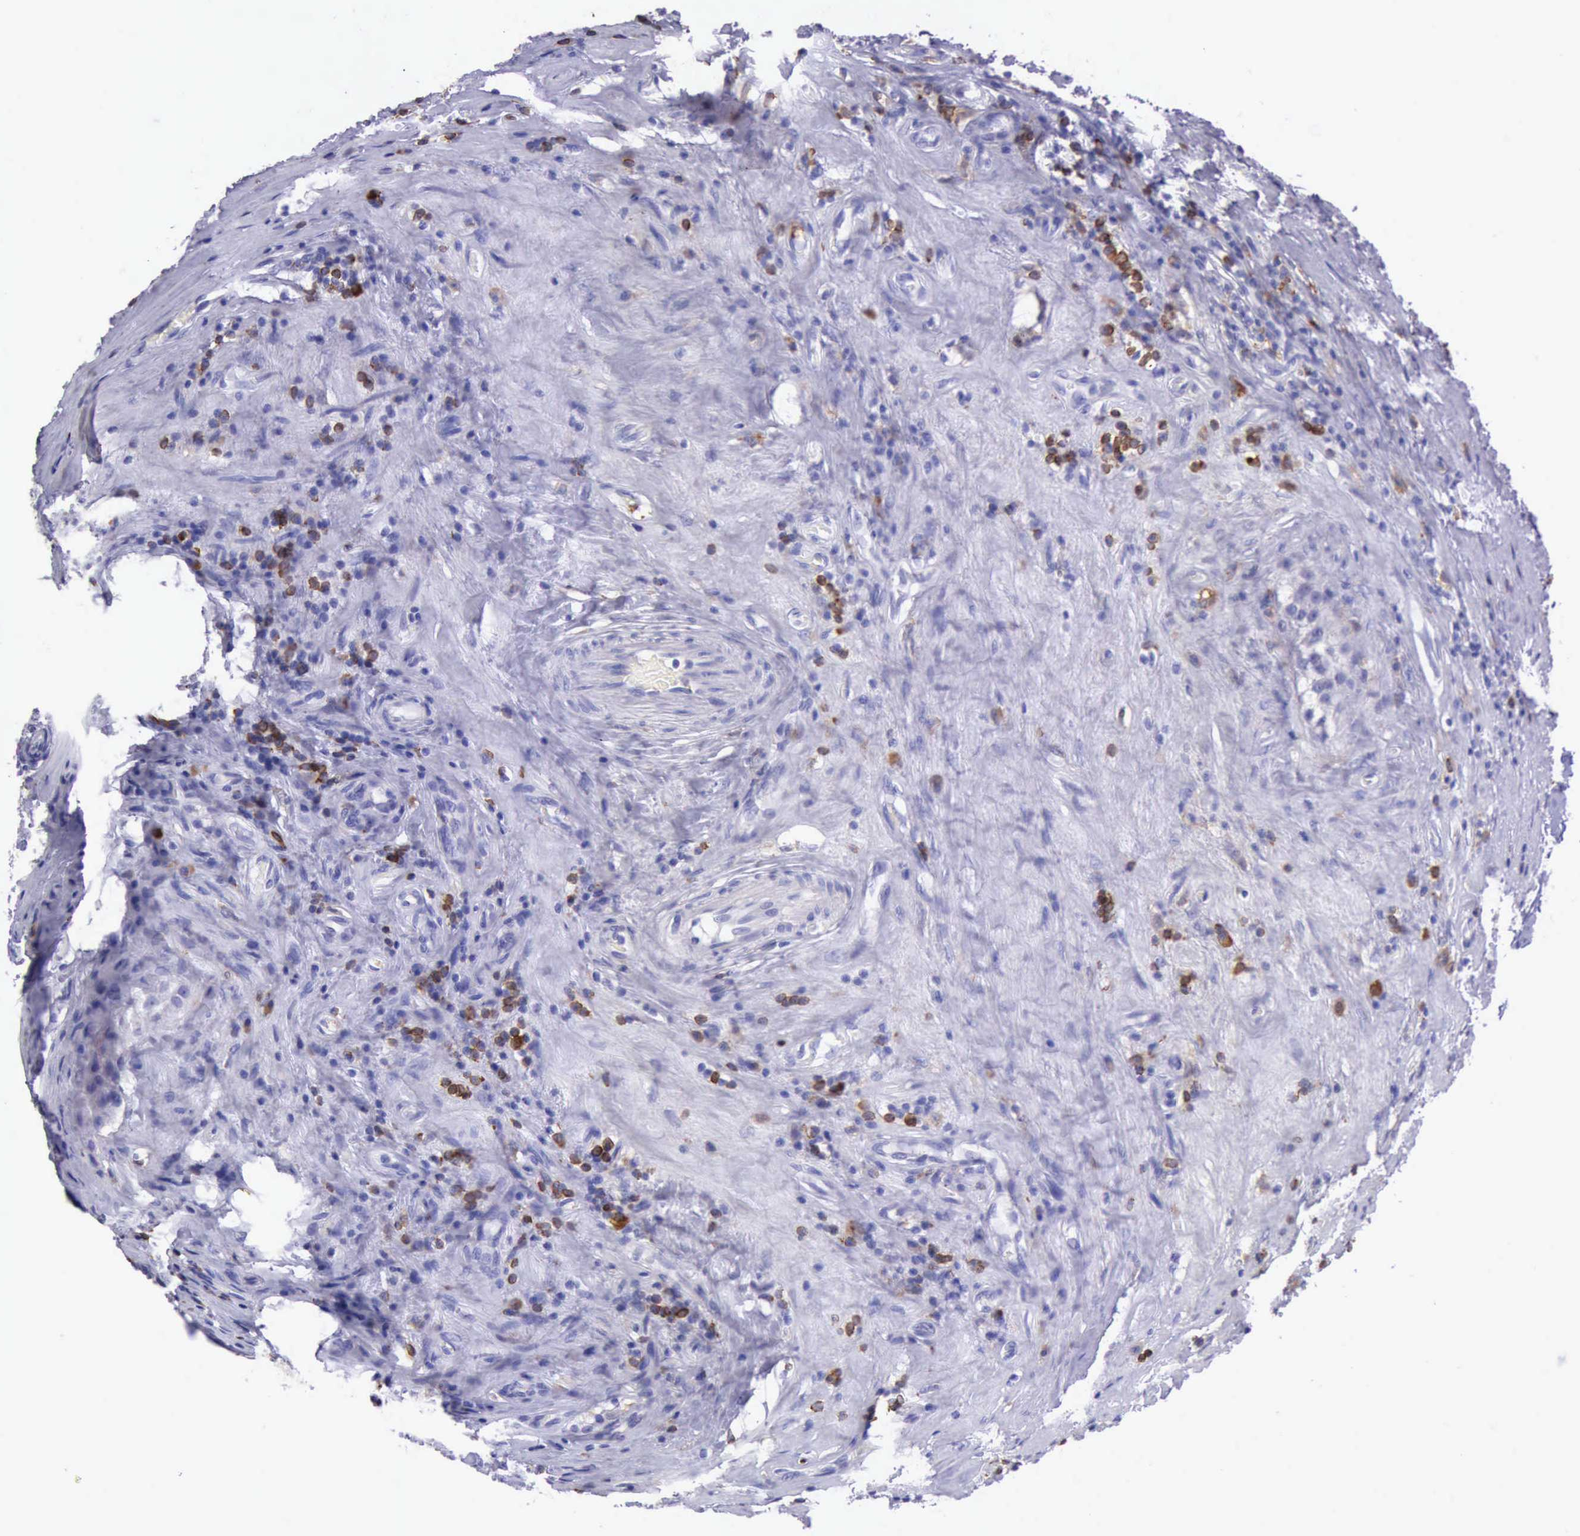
{"staining": {"intensity": "moderate", "quantity": ">75%", "location": "cytoplasmic/membranous"}, "tissue": "testis cancer", "cell_type": "Tumor cells", "image_type": "cancer", "snomed": [{"axis": "morphology", "description": "Seminoma, NOS"}, {"axis": "topography", "description": "Testis"}], "caption": "Immunohistochemical staining of testis seminoma exhibits medium levels of moderate cytoplasmic/membranous expression in about >75% of tumor cells.", "gene": "BTK", "patient": {"sex": "male", "age": 34}}